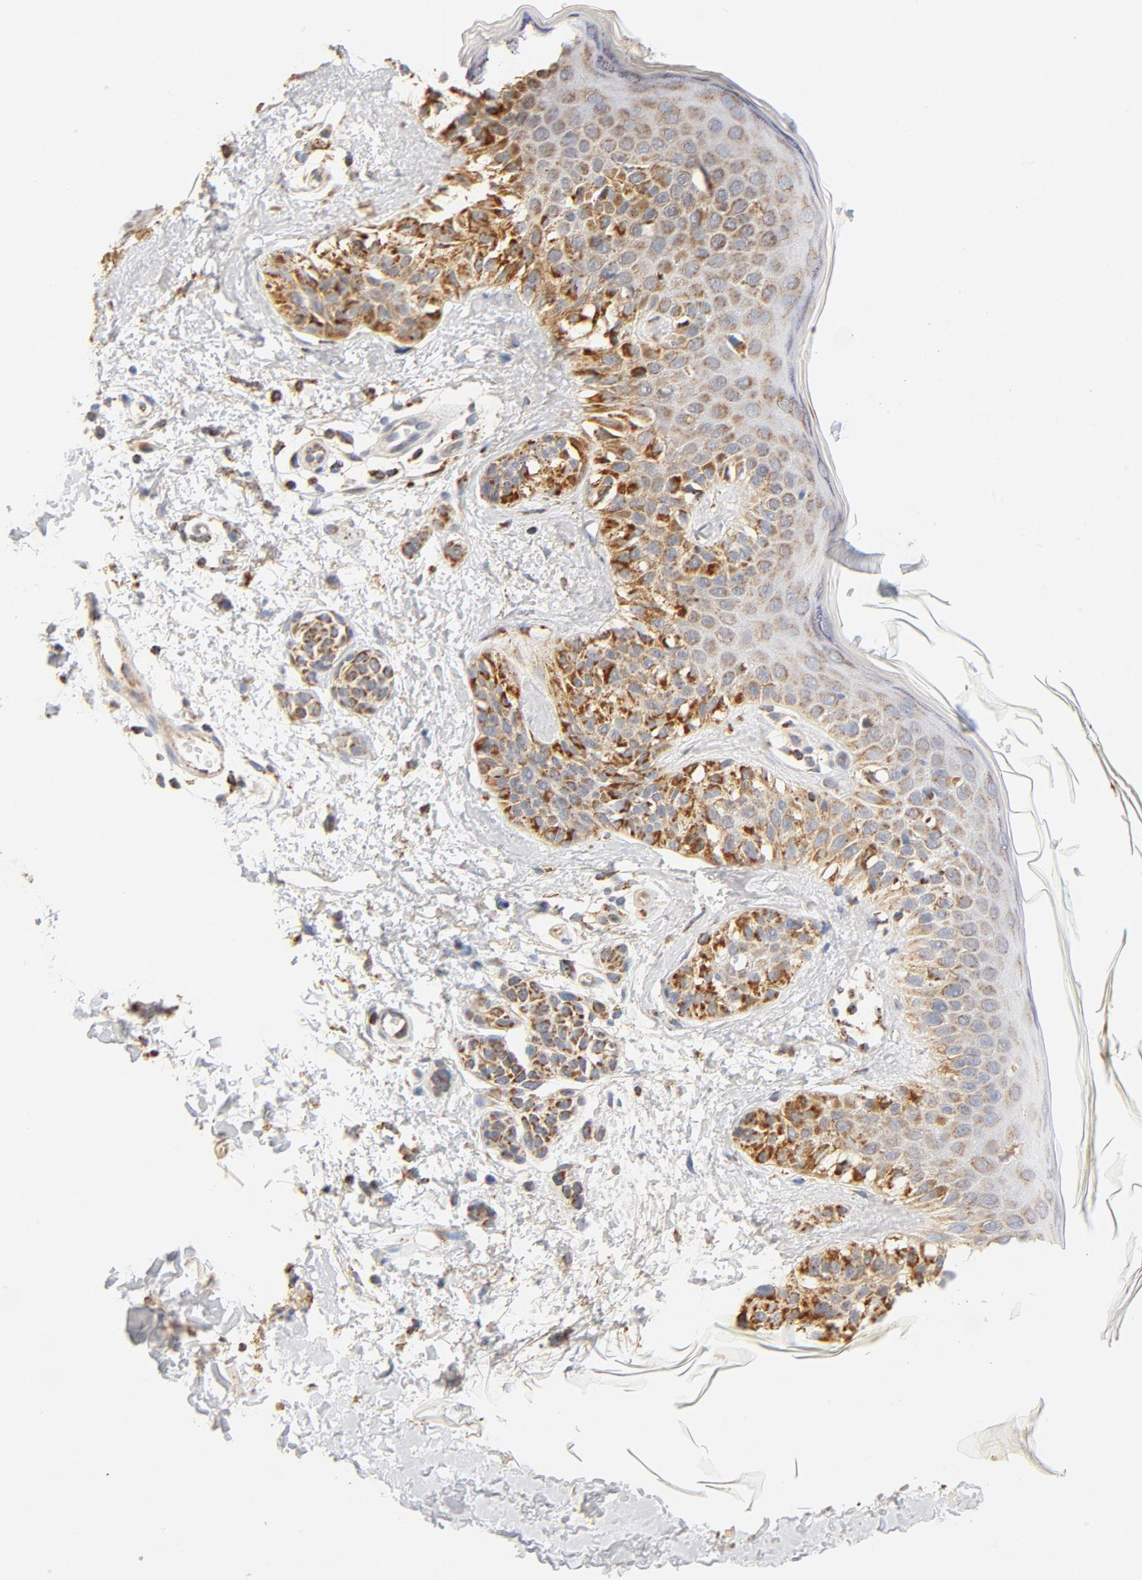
{"staining": {"intensity": "moderate", "quantity": ">75%", "location": "cytoplasmic/membranous"}, "tissue": "melanoma", "cell_type": "Tumor cells", "image_type": "cancer", "snomed": [{"axis": "morphology", "description": "Normal tissue, NOS"}, {"axis": "morphology", "description": "Malignant melanoma, NOS"}, {"axis": "topography", "description": "Skin"}], "caption": "An image of malignant melanoma stained for a protein exhibits moderate cytoplasmic/membranous brown staining in tumor cells.", "gene": "COX4I1", "patient": {"sex": "male", "age": 83}}